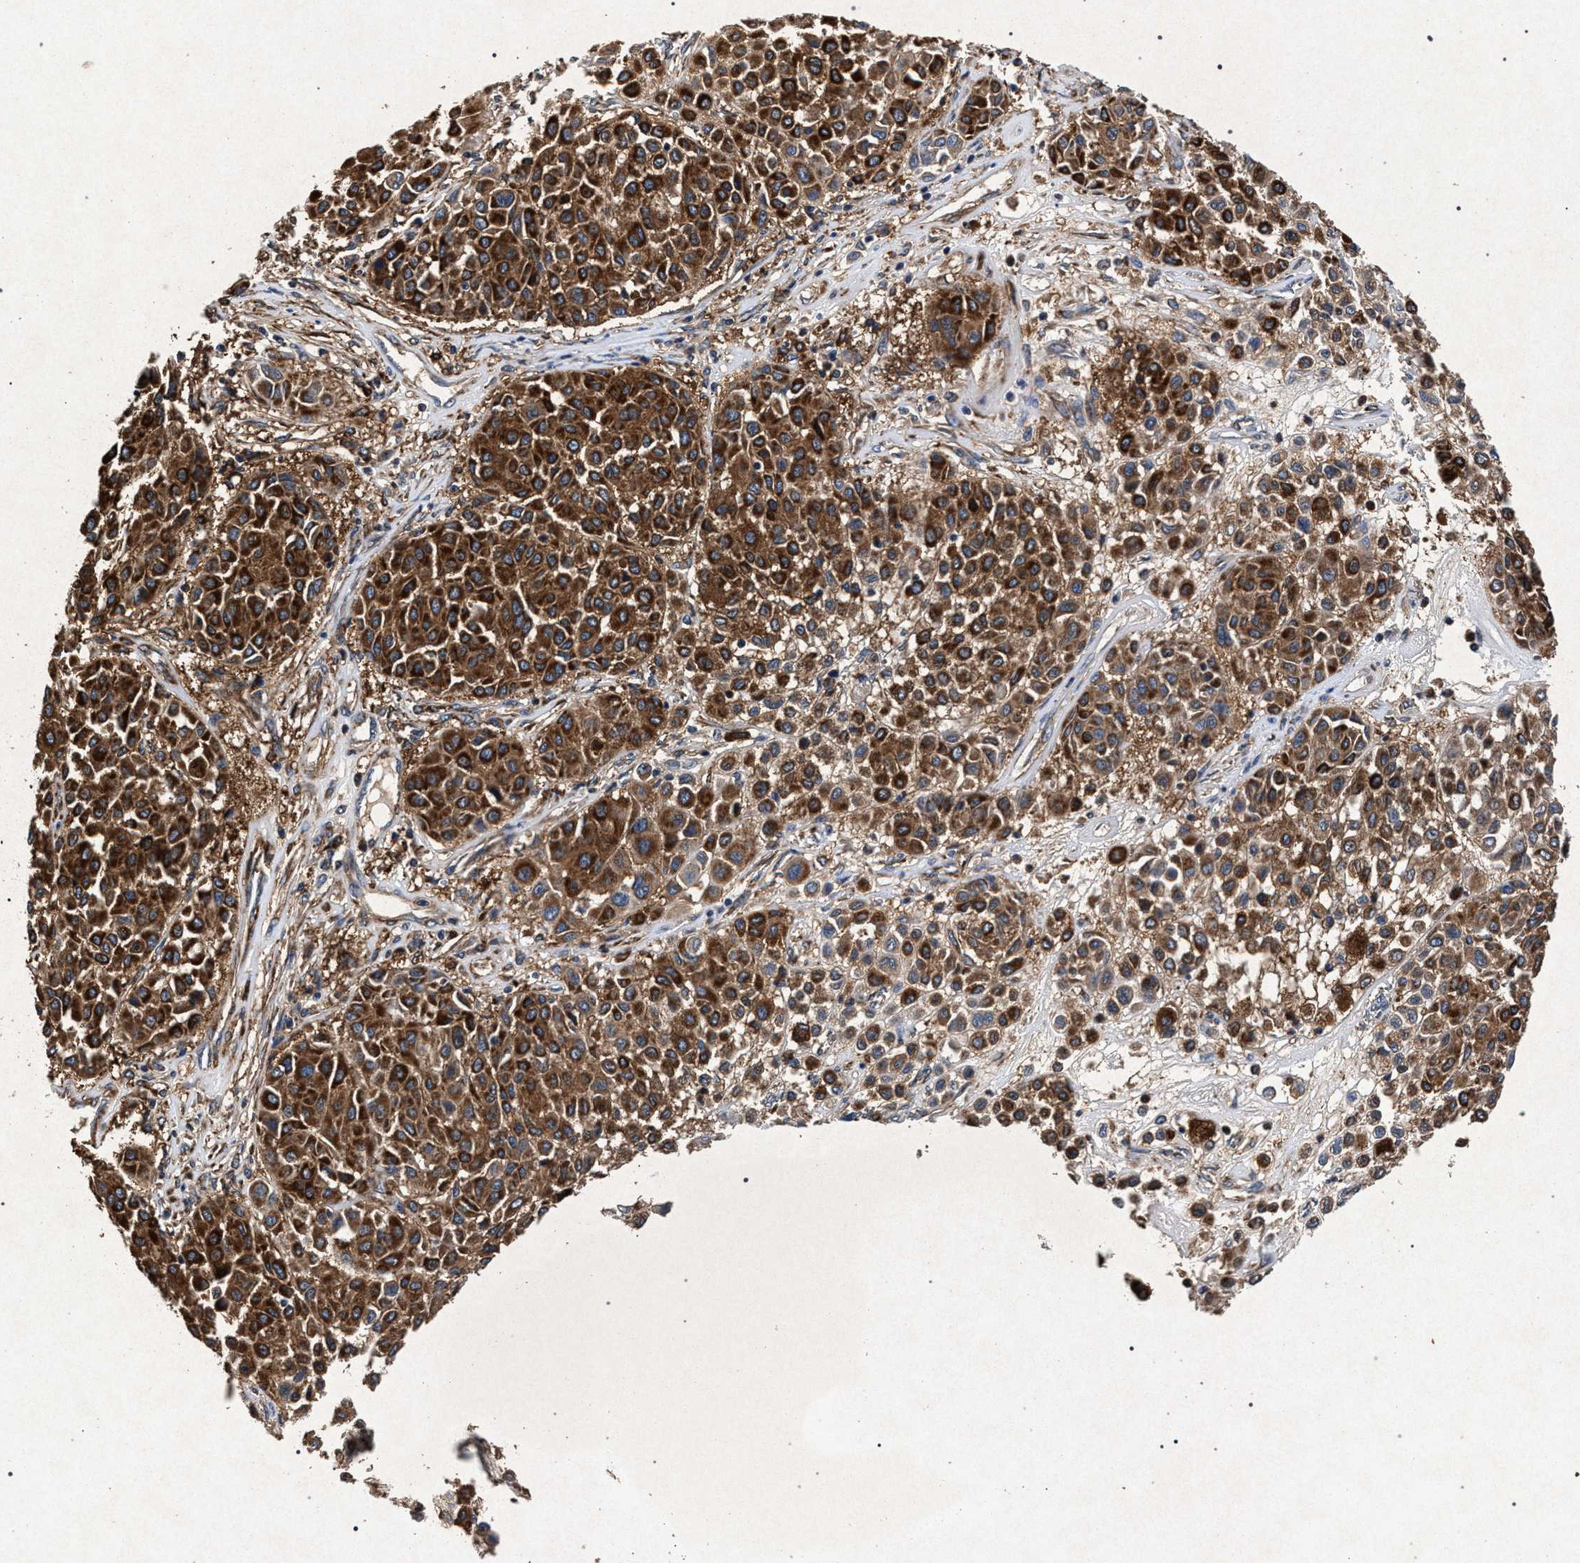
{"staining": {"intensity": "strong", "quantity": ">75%", "location": "cytoplasmic/membranous"}, "tissue": "melanoma", "cell_type": "Tumor cells", "image_type": "cancer", "snomed": [{"axis": "morphology", "description": "Malignant melanoma, Metastatic site"}, {"axis": "topography", "description": "Soft tissue"}], "caption": "High-power microscopy captured an immunohistochemistry (IHC) image of malignant melanoma (metastatic site), revealing strong cytoplasmic/membranous positivity in about >75% of tumor cells.", "gene": "MARCKS", "patient": {"sex": "male", "age": 41}}